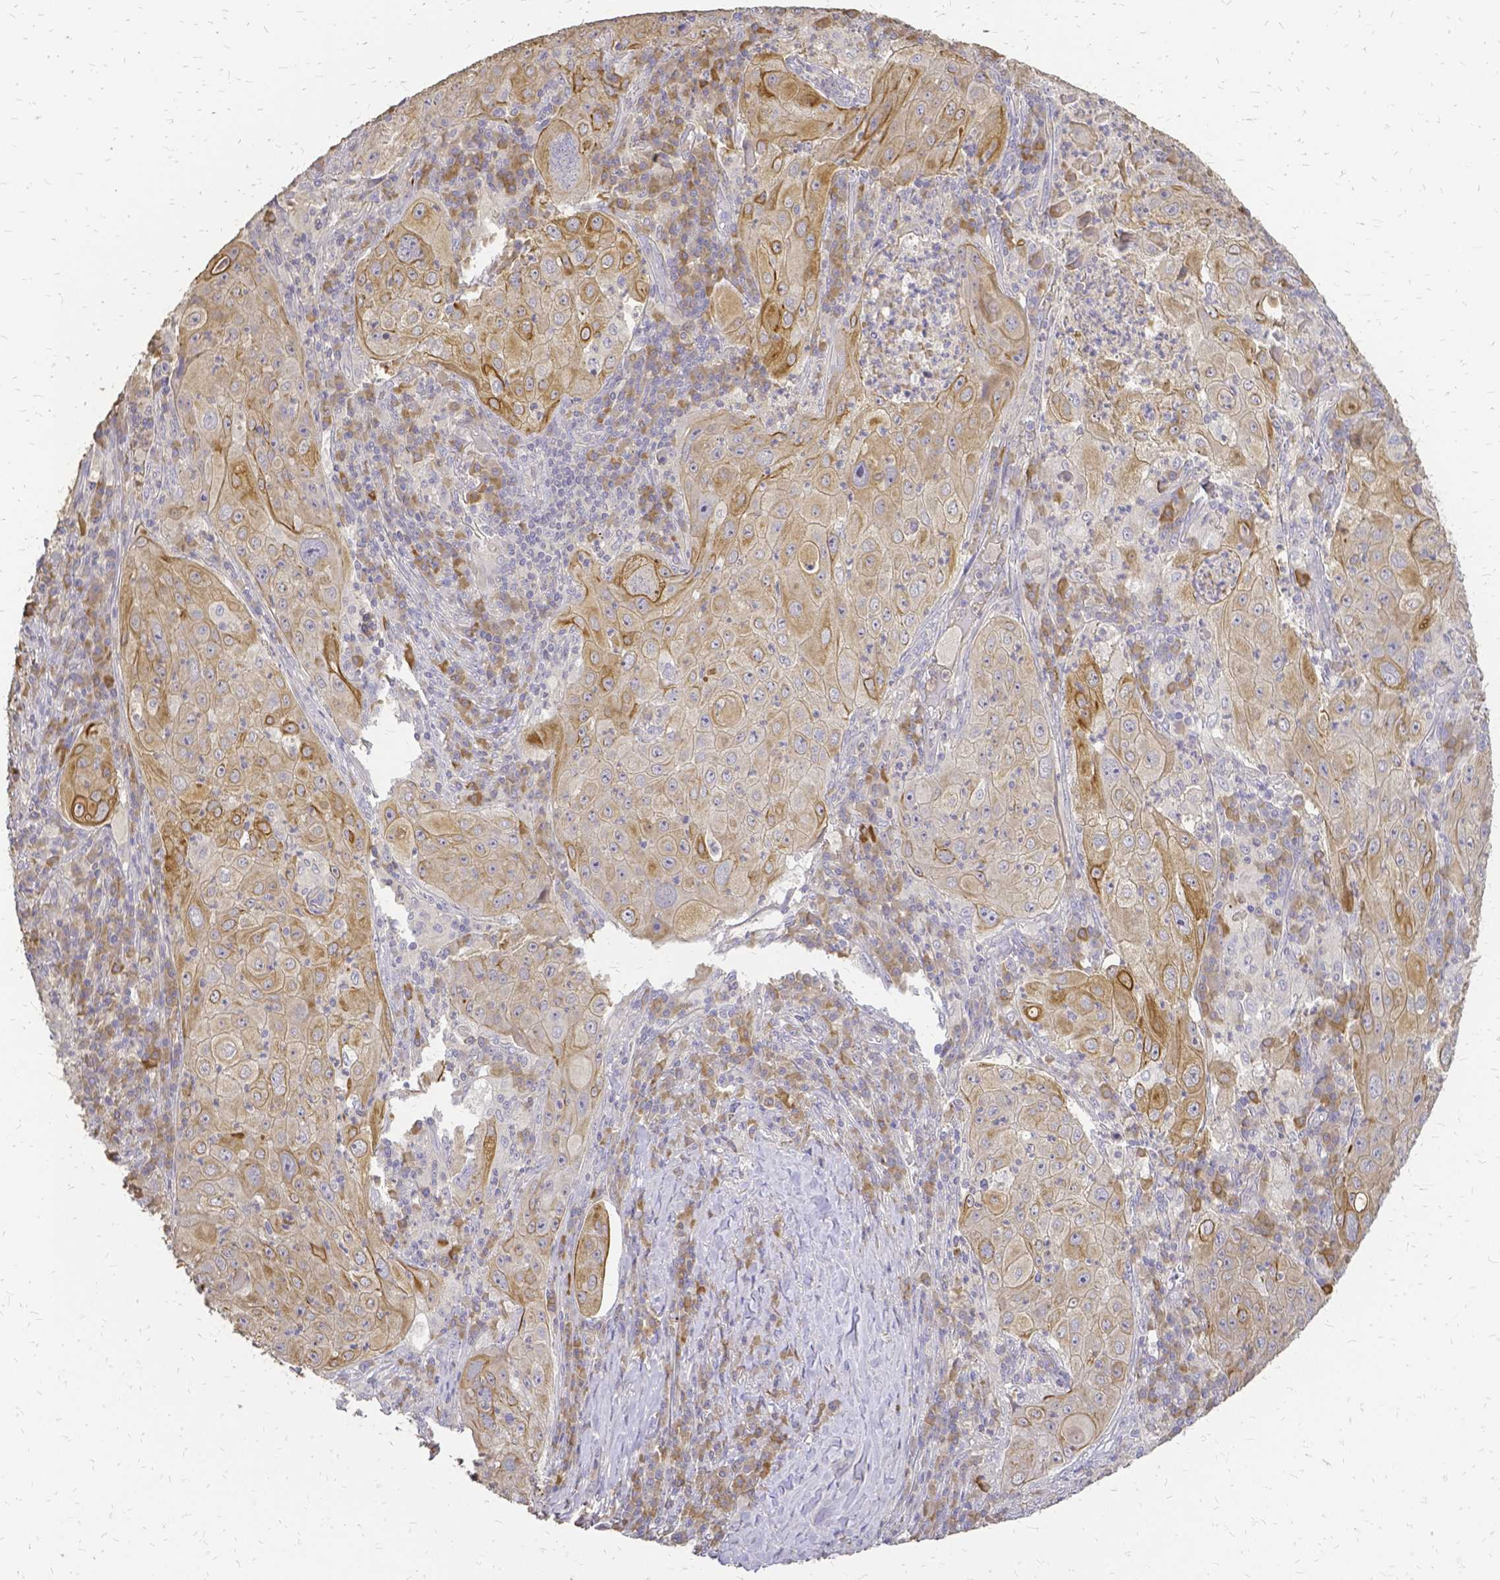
{"staining": {"intensity": "moderate", "quantity": ">75%", "location": "cytoplasmic/membranous"}, "tissue": "lung cancer", "cell_type": "Tumor cells", "image_type": "cancer", "snomed": [{"axis": "morphology", "description": "Squamous cell carcinoma, NOS"}, {"axis": "topography", "description": "Lung"}], "caption": "Moderate cytoplasmic/membranous staining is appreciated in approximately >75% of tumor cells in lung cancer (squamous cell carcinoma). (DAB (3,3'-diaminobenzidine) IHC with brightfield microscopy, high magnification).", "gene": "CIB1", "patient": {"sex": "female", "age": 59}}